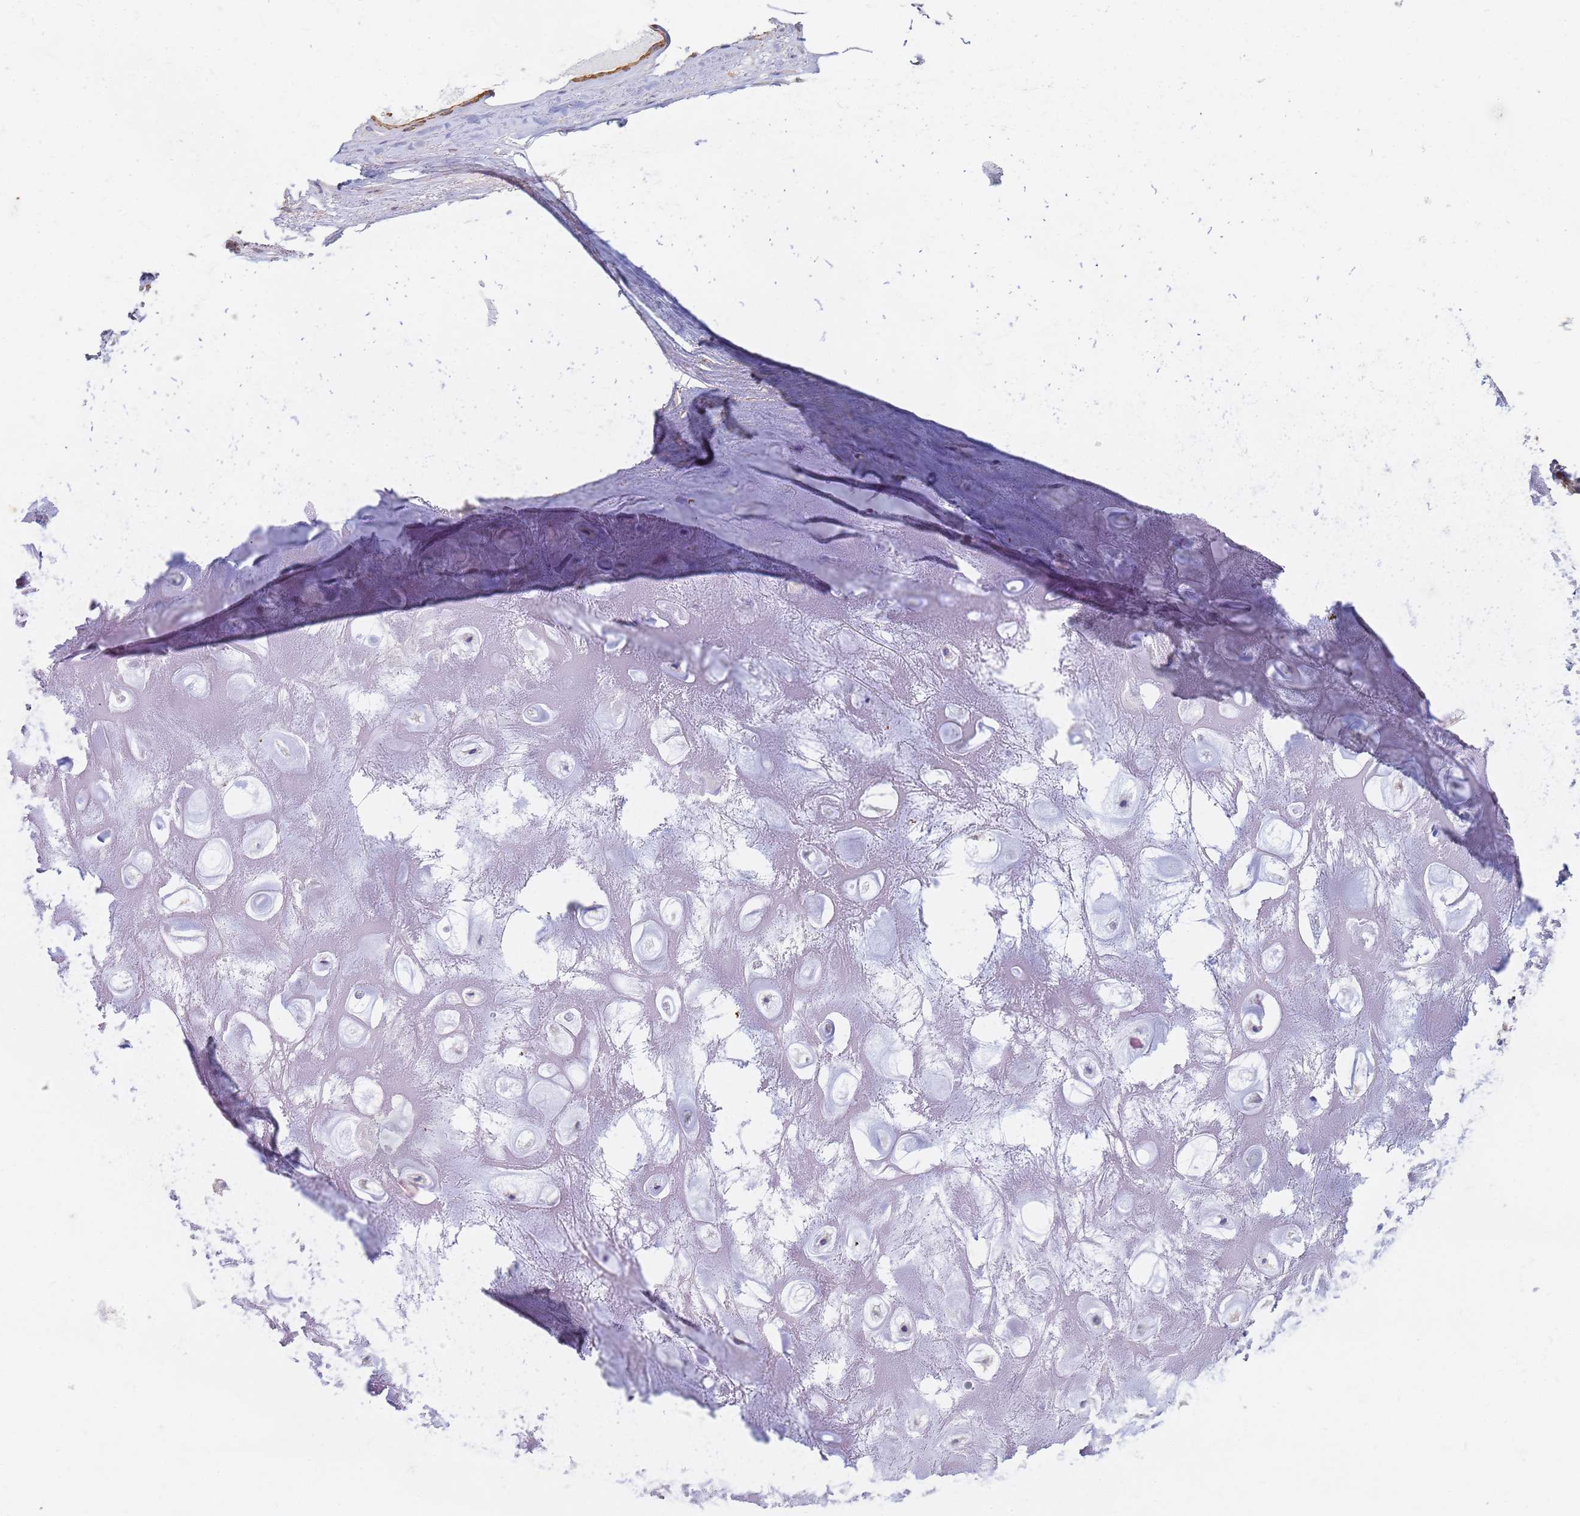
{"staining": {"intensity": "negative", "quantity": "none", "location": "none"}, "tissue": "adipose tissue", "cell_type": "Adipocytes", "image_type": "normal", "snomed": [{"axis": "morphology", "description": "Normal tissue, NOS"}, {"axis": "topography", "description": "Cartilage tissue"}], "caption": "Immunohistochemistry photomicrograph of unremarkable adipose tissue: adipose tissue stained with DAB displays no significant protein expression in adipocytes.", "gene": "TPM1", "patient": {"sex": "male", "age": 81}}